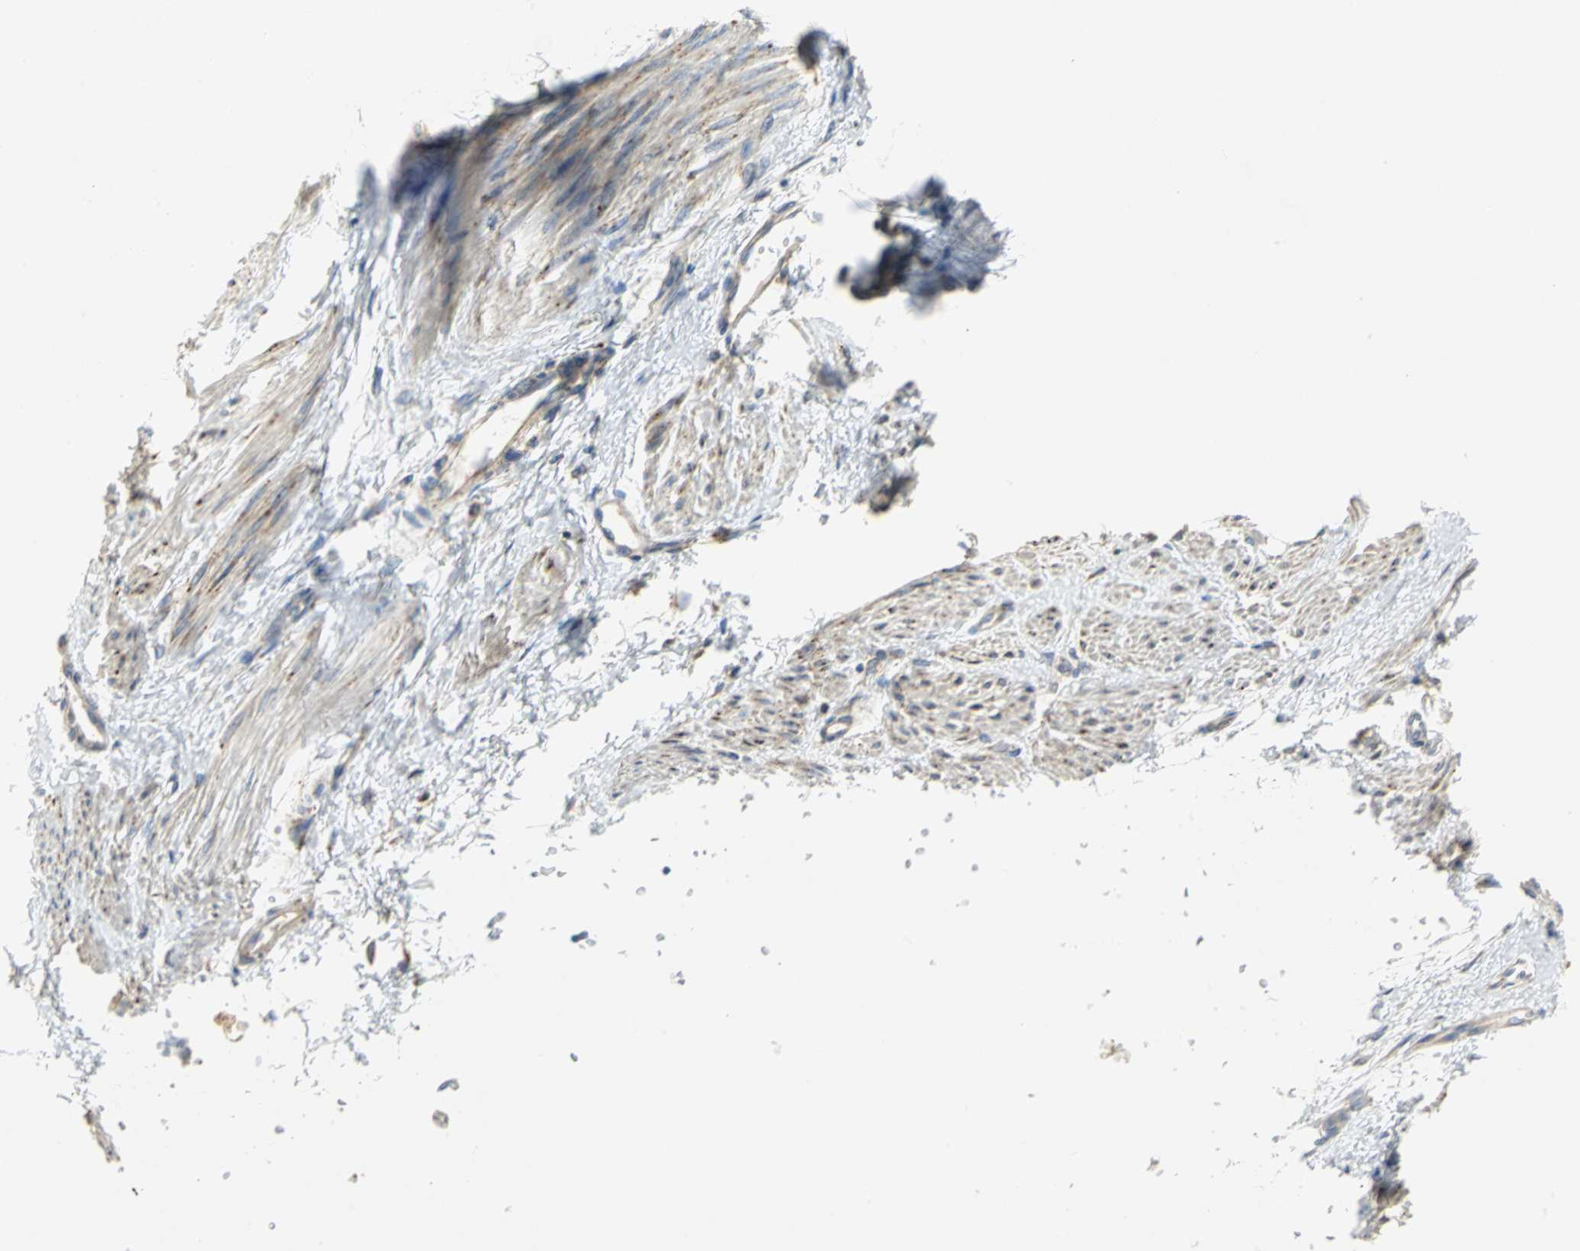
{"staining": {"intensity": "moderate", "quantity": "<25%", "location": "cytoplasmic/membranous"}, "tissue": "smooth muscle", "cell_type": "Smooth muscle cells", "image_type": "normal", "snomed": [{"axis": "morphology", "description": "Normal tissue, NOS"}, {"axis": "topography", "description": "Smooth muscle"}, {"axis": "topography", "description": "Uterus"}], "caption": "This is a photomicrograph of IHC staining of normal smooth muscle, which shows moderate staining in the cytoplasmic/membranous of smooth muscle cells.", "gene": "TULP4", "patient": {"sex": "female", "age": 39}}